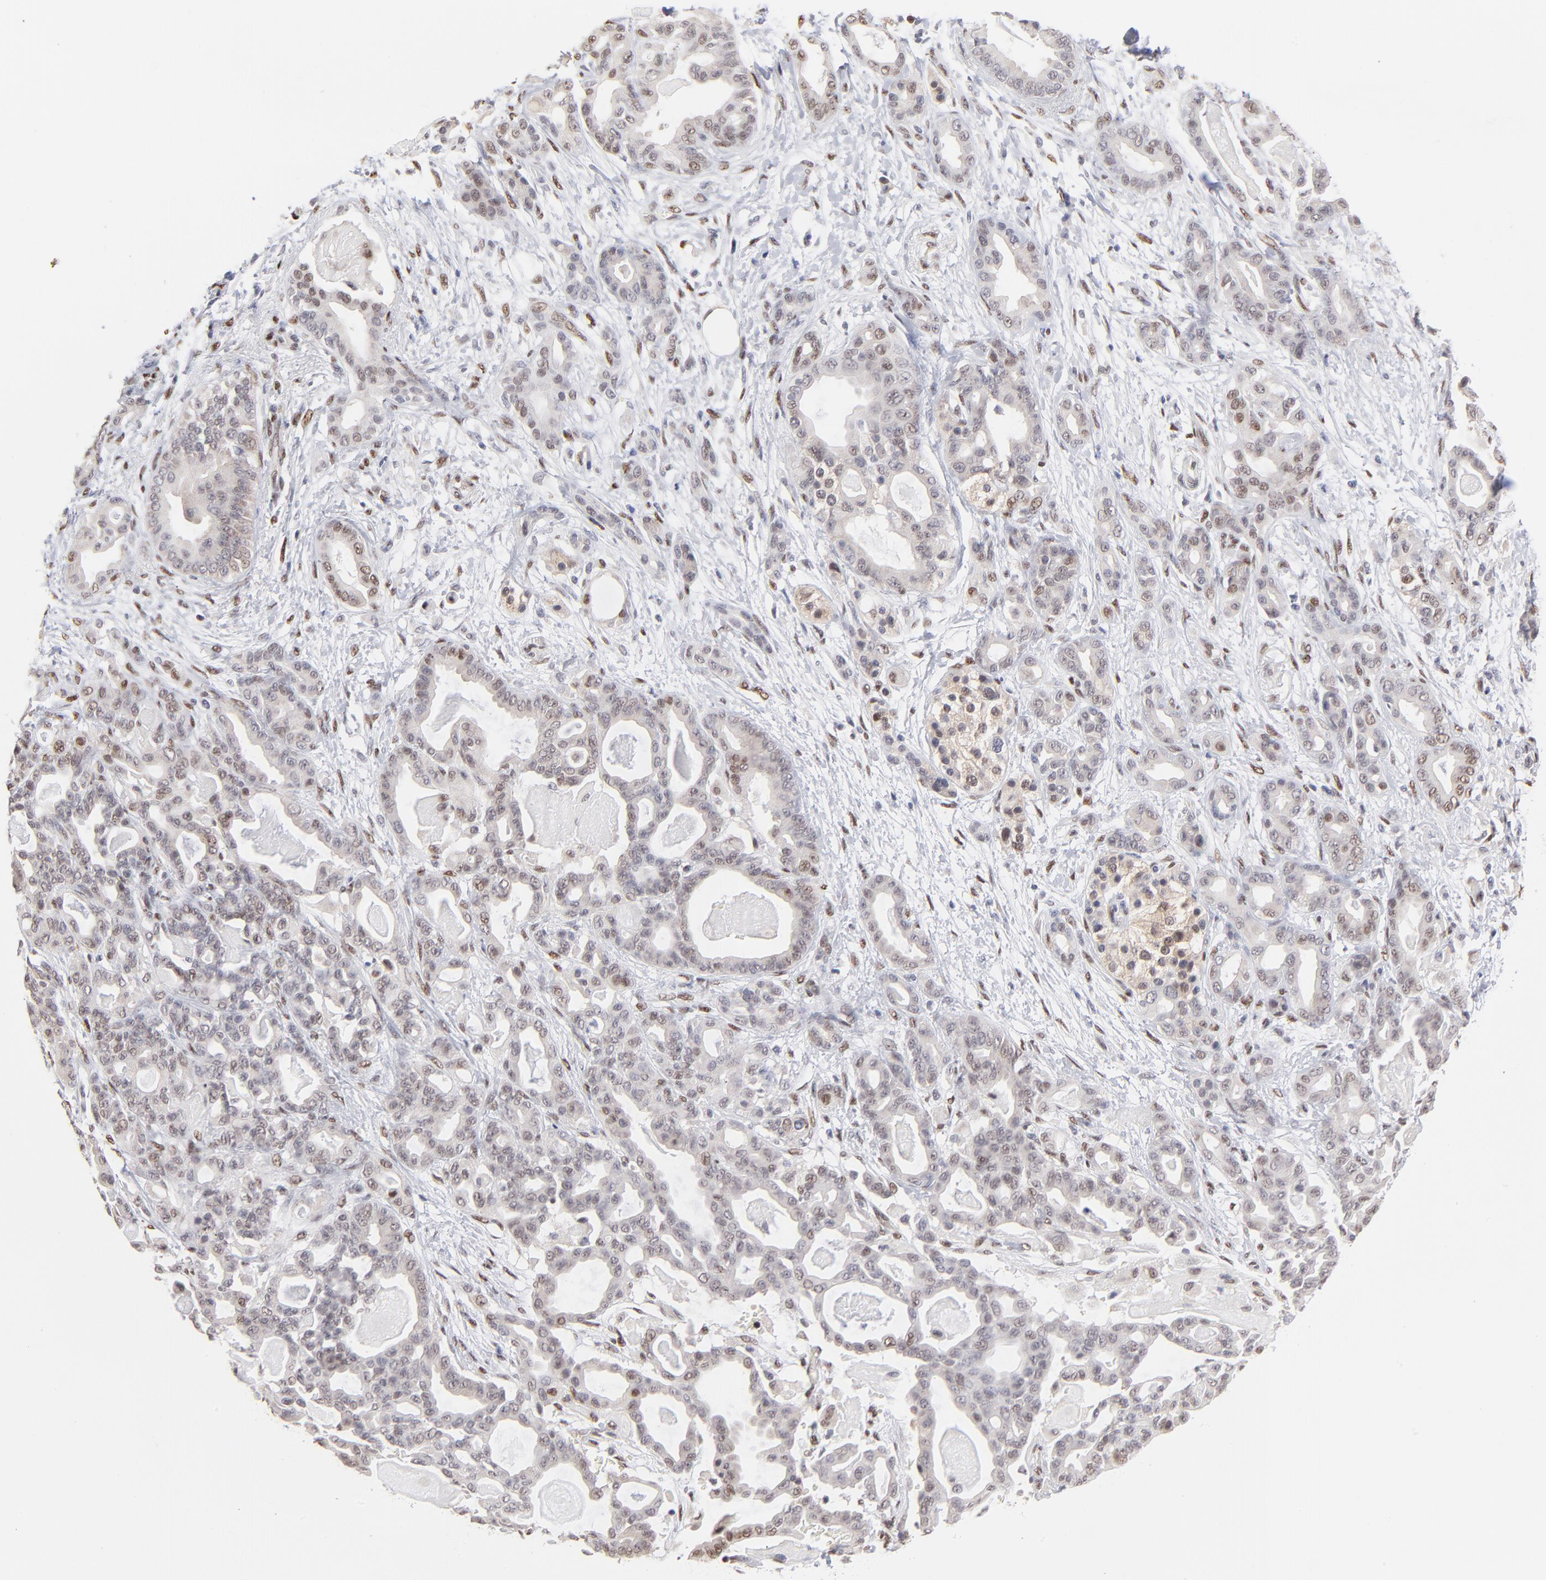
{"staining": {"intensity": "moderate", "quantity": "25%-75%", "location": "nuclear"}, "tissue": "pancreatic cancer", "cell_type": "Tumor cells", "image_type": "cancer", "snomed": [{"axis": "morphology", "description": "Adenocarcinoma, NOS"}, {"axis": "topography", "description": "Pancreas"}], "caption": "Human pancreatic cancer stained with a brown dye demonstrates moderate nuclear positive positivity in approximately 25%-75% of tumor cells.", "gene": "STAT3", "patient": {"sex": "male", "age": 63}}